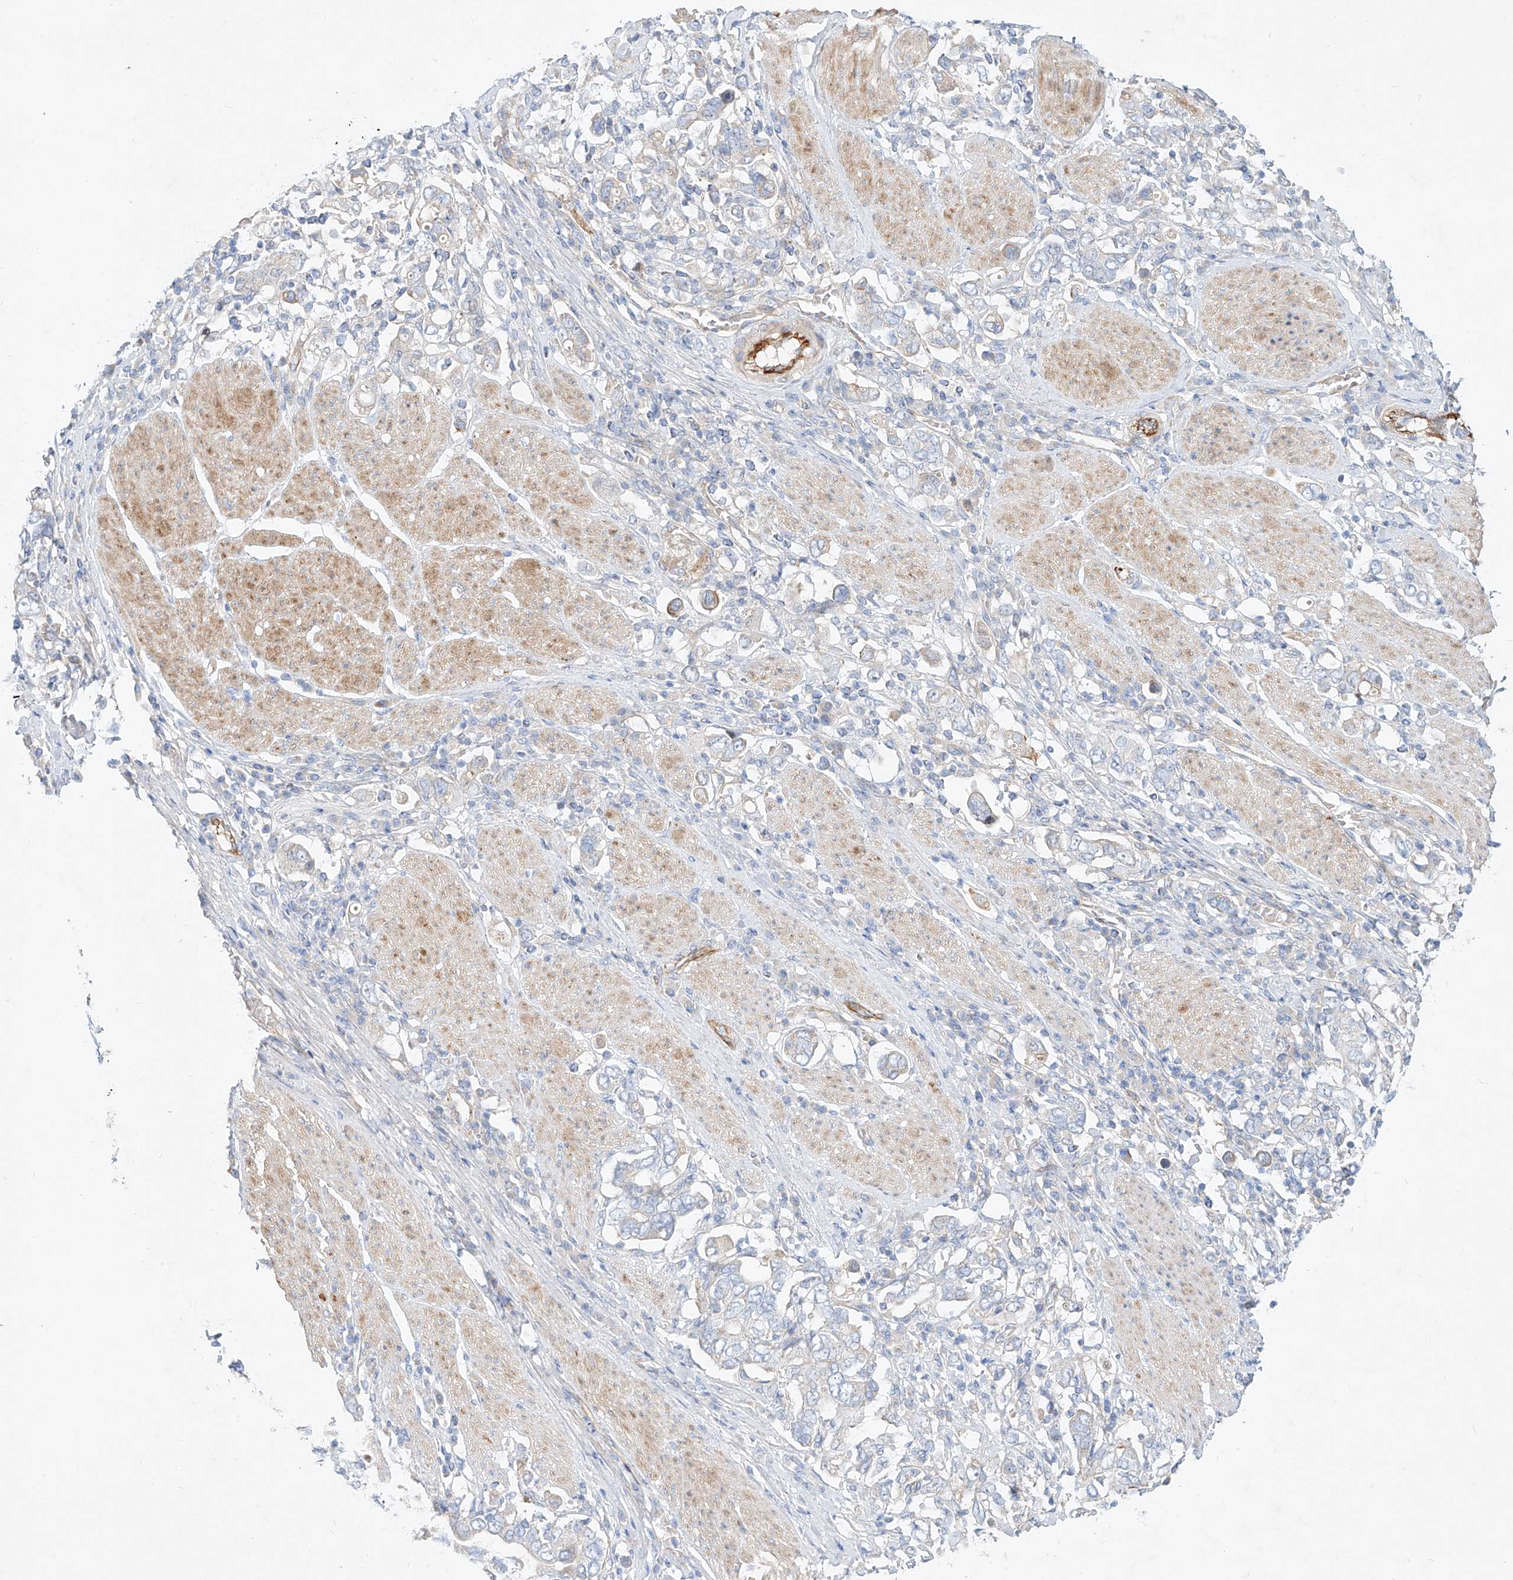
{"staining": {"intensity": "negative", "quantity": "none", "location": "none"}, "tissue": "stomach cancer", "cell_type": "Tumor cells", "image_type": "cancer", "snomed": [{"axis": "morphology", "description": "Adenocarcinoma, NOS"}, {"axis": "topography", "description": "Stomach, upper"}], "caption": "The immunohistochemistry (IHC) photomicrograph has no significant staining in tumor cells of stomach adenocarcinoma tissue.", "gene": "AJM1", "patient": {"sex": "male", "age": 62}}